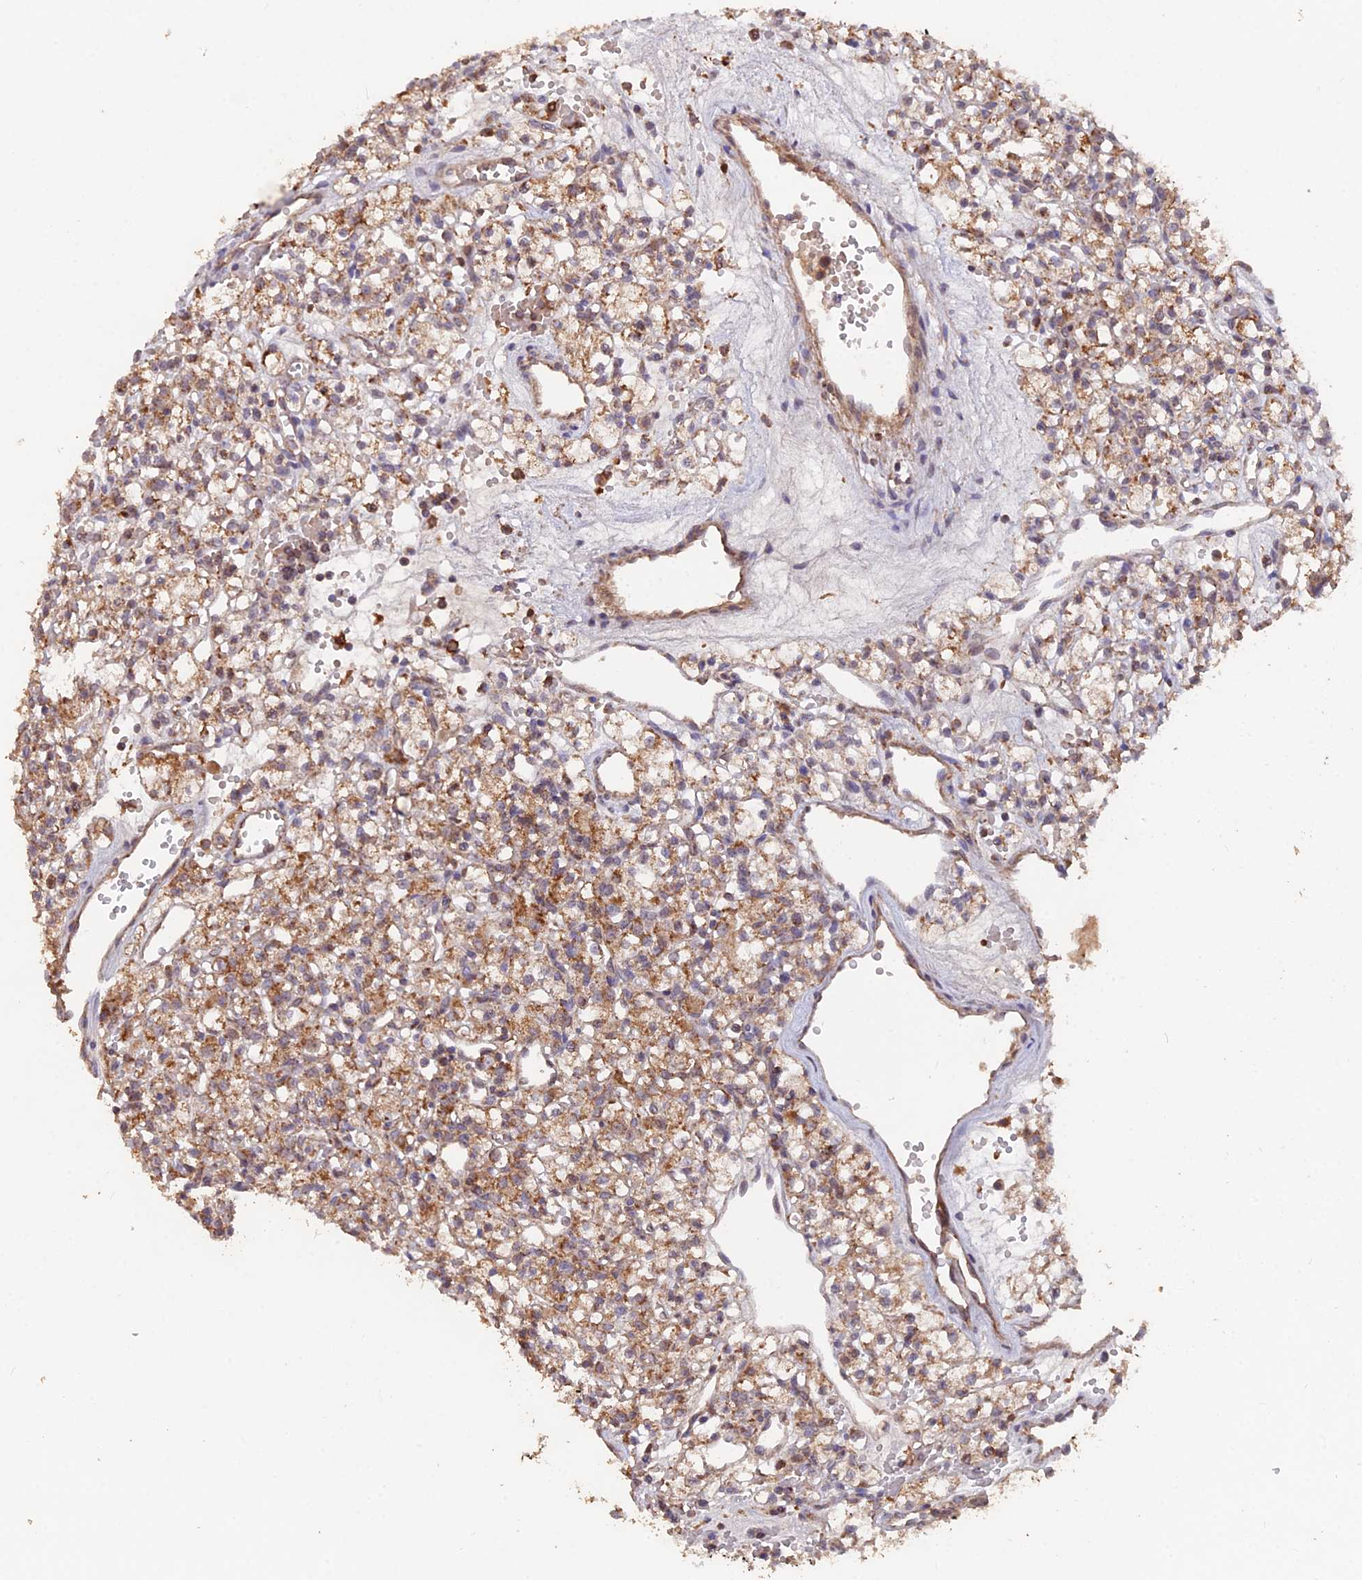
{"staining": {"intensity": "moderate", "quantity": ">75%", "location": "cytoplasmic/membranous"}, "tissue": "renal cancer", "cell_type": "Tumor cells", "image_type": "cancer", "snomed": [{"axis": "morphology", "description": "Adenocarcinoma, NOS"}, {"axis": "topography", "description": "Kidney"}], "caption": "Protein expression analysis of human adenocarcinoma (renal) reveals moderate cytoplasmic/membranous positivity in approximately >75% of tumor cells.", "gene": "IFT22", "patient": {"sex": "female", "age": 59}}